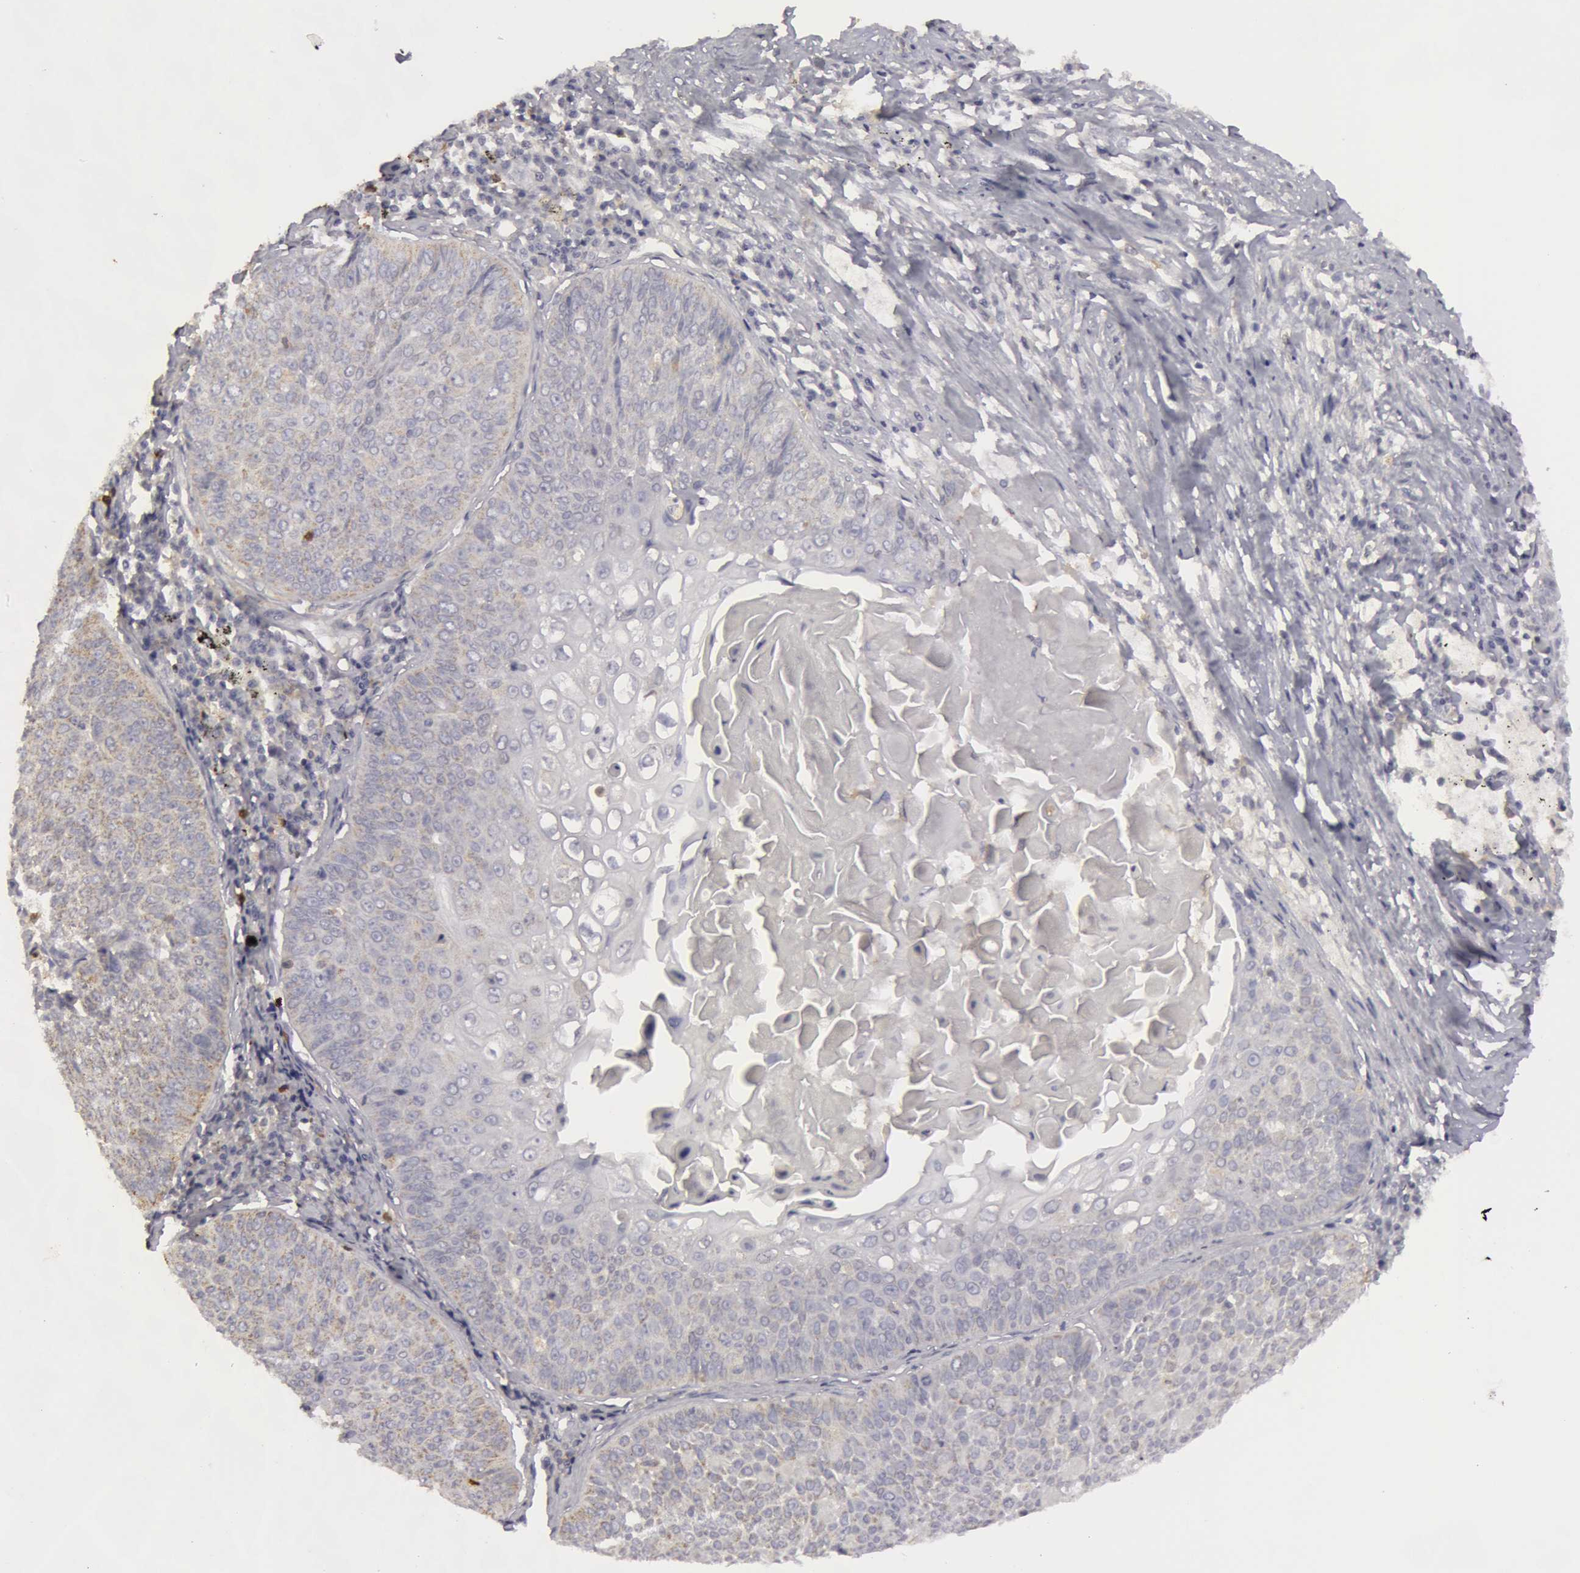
{"staining": {"intensity": "weak", "quantity": "25%-75%", "location": "cytoplasmic/membranous"}, "tissue": "lung cancer", "cell_type": "Tumor cells", "image_type": "cancer", "snomed": [{"axis": "morphology", "description": "Adenocarcinoma, NOS"}, {"axis": "topography", "description": "Lung"}], "caption": "A micrograph of human lung cancer (adenocarcinoma) stained for a protein exhibits weak cytoplasmic/membranous brown staining in tumor cells. (Stains: DAB (3,3'-diaminobenzidine) in brown, nuclei in blue, Microscopy: brightfield microscopy at high magnification).", "gene": "CAT", "patient": {"sex": "male", "age": 60}}